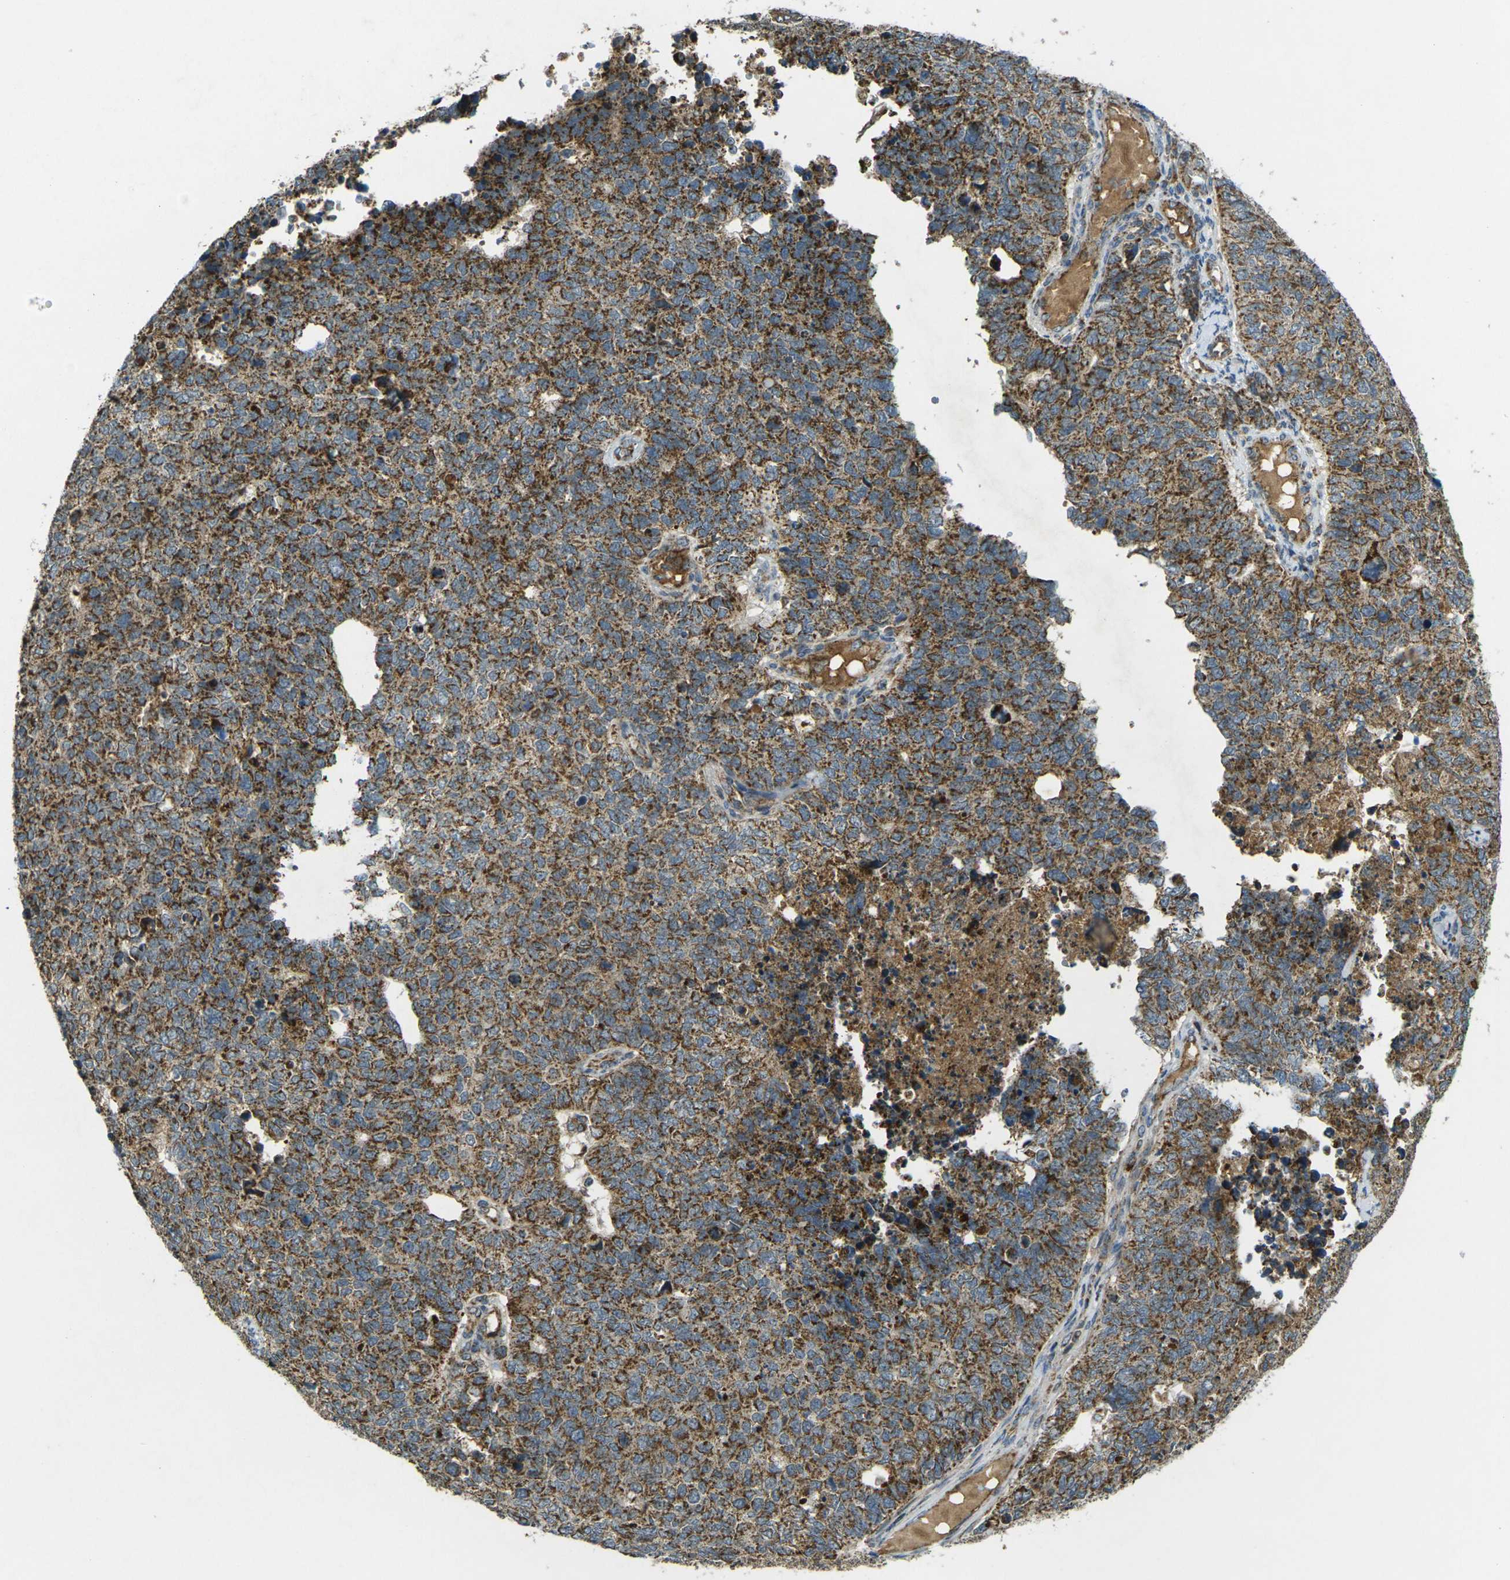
{"staining": {"intensity": "strong", "quantity": ">75%", "location": "cytoplasmic/membranous"}, "tissue": "cervical cancer", "cell_type": "Tumor cells", "image_type": "cancer", "snomed": [{"axis": "morphology", "description": "Squamous cell carcinoma, NOS"}, {"axis": "topography", "description": "Cervix"}], "caption": "Cervical squamous cell carcinoma was stained to show a protein in brown. There is high levels of strong cytoplasmic/membranous expression in about >75% of tumor cells.", "gene": "IGF1R", "patient": {"sex": "female", "age": 63}}